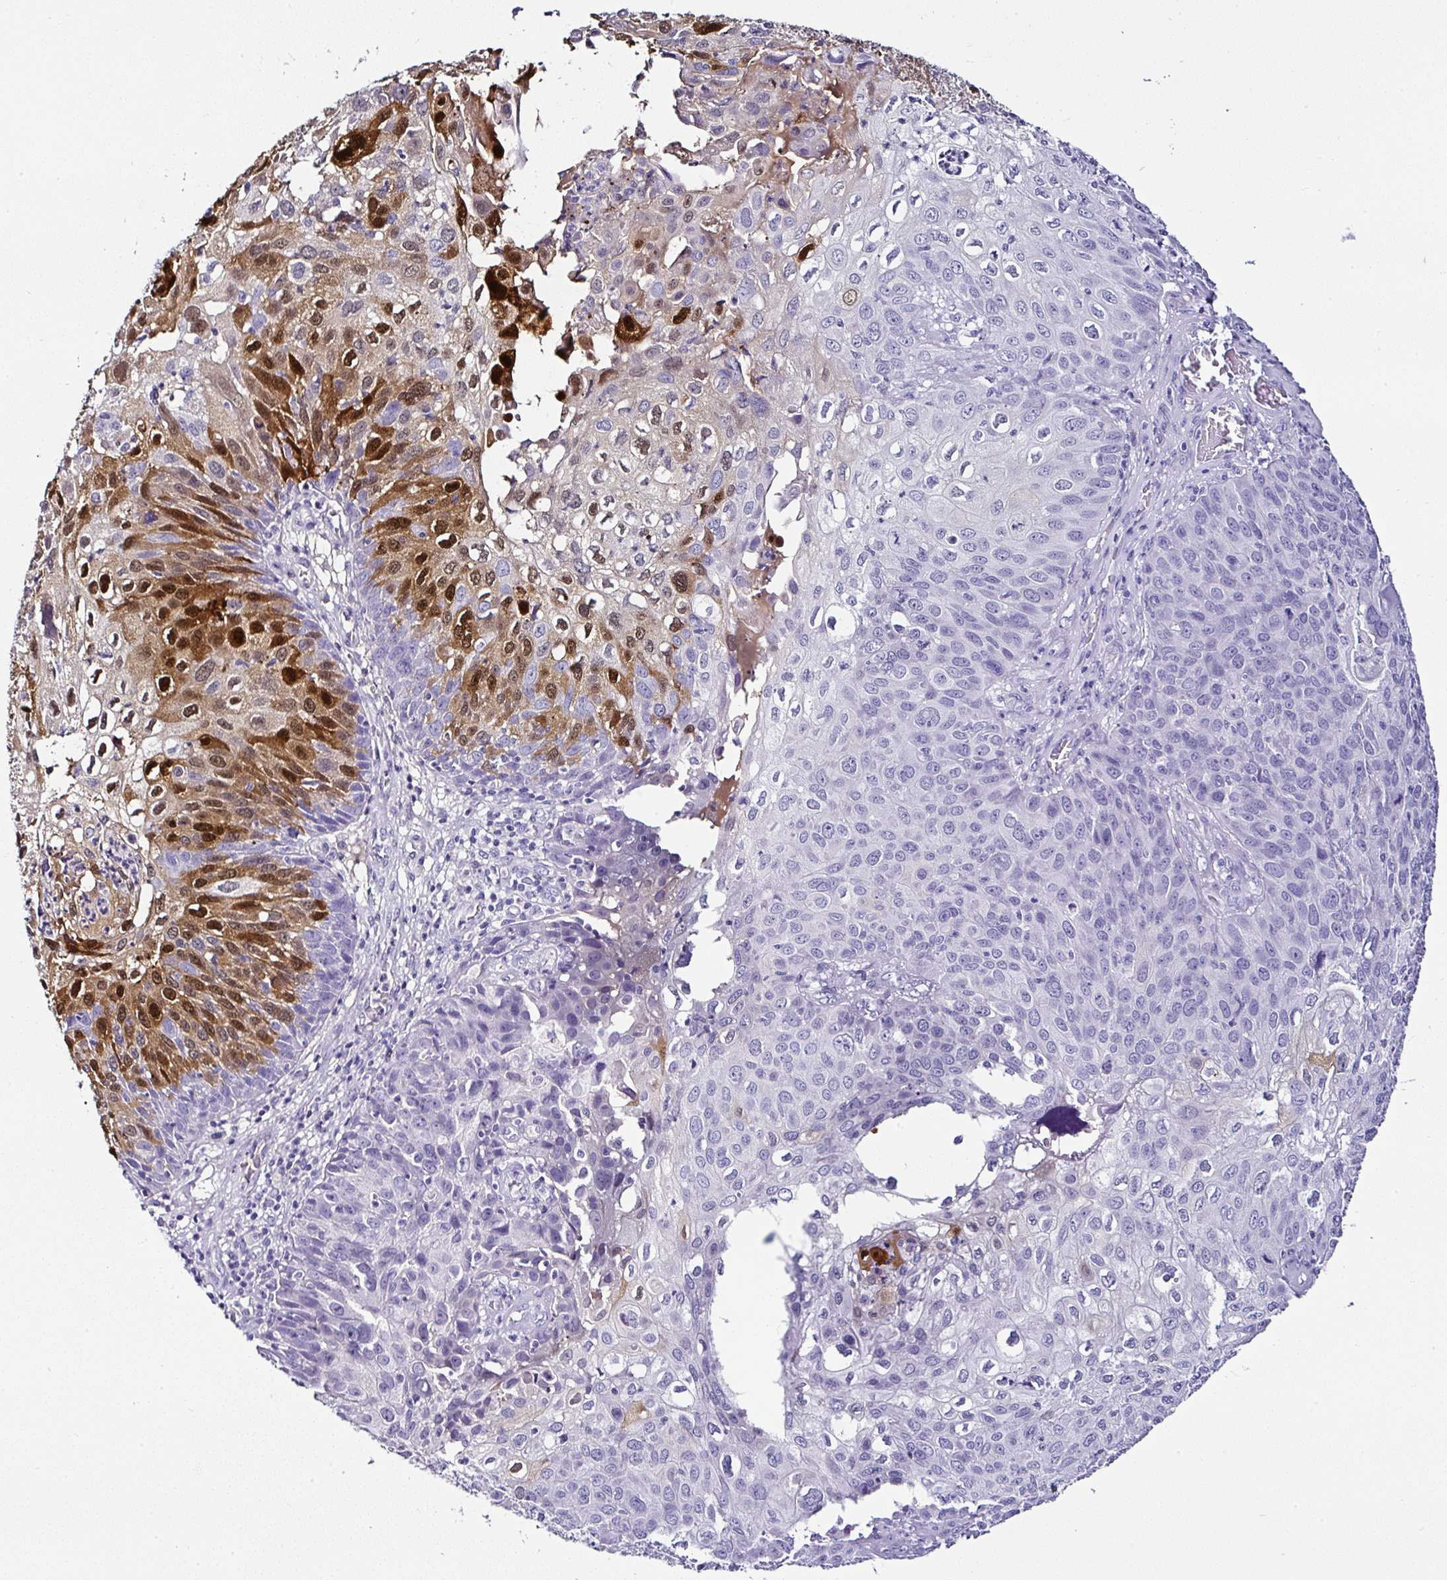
{"staining": {"intensity": "strong", "quantity": "<25%", "location": "cytoplasmic/membranous,nuclear"}, "tissue": "skin cancer", "cell_type": "Tumor cells", "image_type": "cancer", "snomed": [{"axis": "morphology", "description": "Squamous cell carcinoma, NOS"}, {"axis": "topography", "description": "Skin"}], "caption": "Protein staining of skin cancer tissue displays strong cytoplasmic/membranous and nuclear expression in about <25% of tumor cells.", "gene": "SERPINB3", "patient": {"sex": "male", "age": 87}}